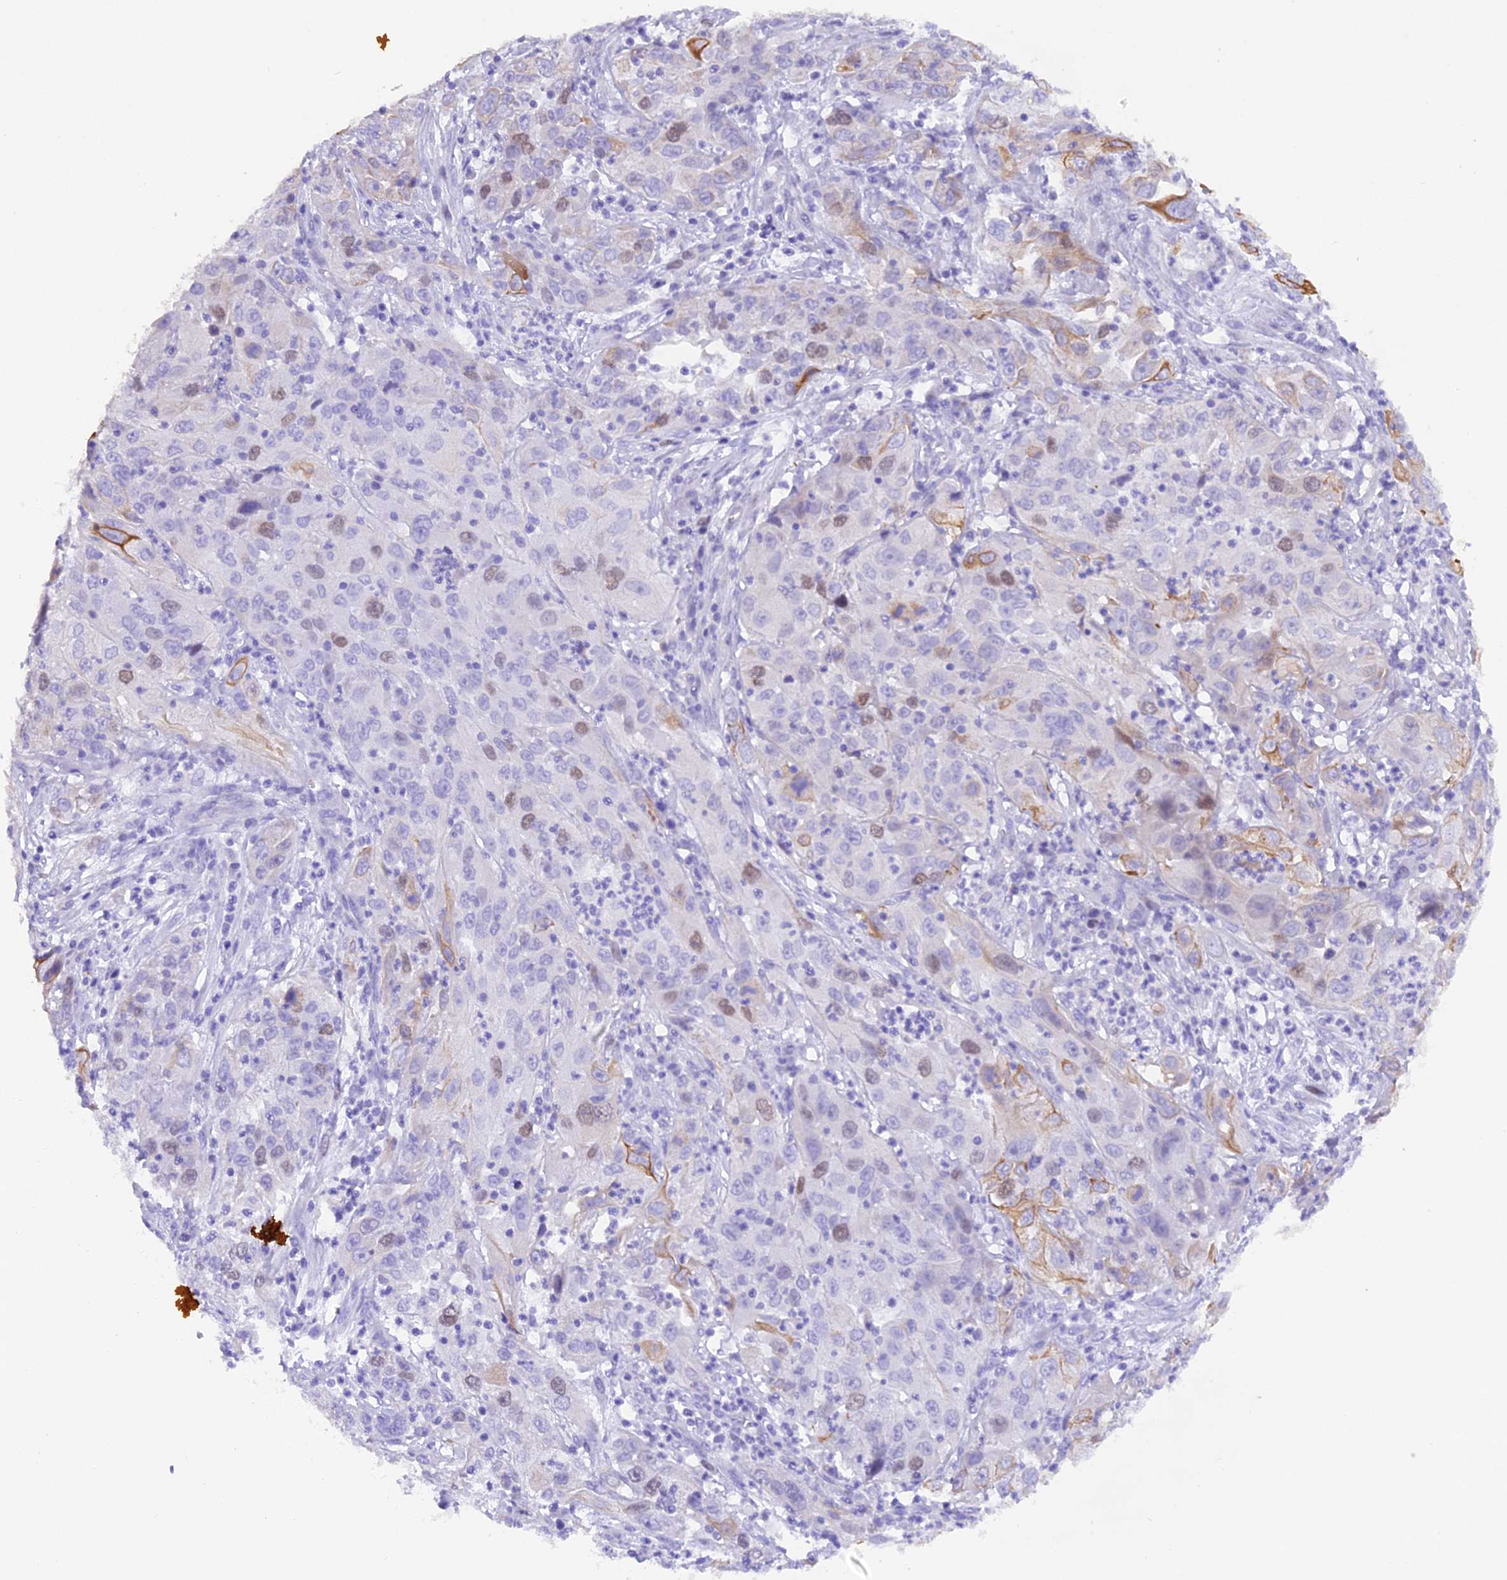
{"staining": {"intensity": "moderate", "quantity": "<25%", "location": "cytoplasmic/membranous,nuclear"}, "tissue": "cervical cancer", "cell_type": "Tumor cells", "image_type": "cancer", "snomed": [{"axis": "morphology", "description": "Squamous cell carcinoma, NOS"}, {"axis": "topography", "description": "Cervix"}], "caption": "Immunohistochemistry (IHC) staining of cervical squamous cell carcinoma, which demonstrates low levels of moderate cytoplasmic/membranous and nuclear expression in approximately <25% of tumor cells indicating moderate cytoplasmic/membranous and nuclear protein positivity. The staining was performed using DAB (brown) for protein detection and nuclei were counterstained in hematoxylin (blue).", "gene": "PKIA", "patient": {"sex": "female", "age": 32}}